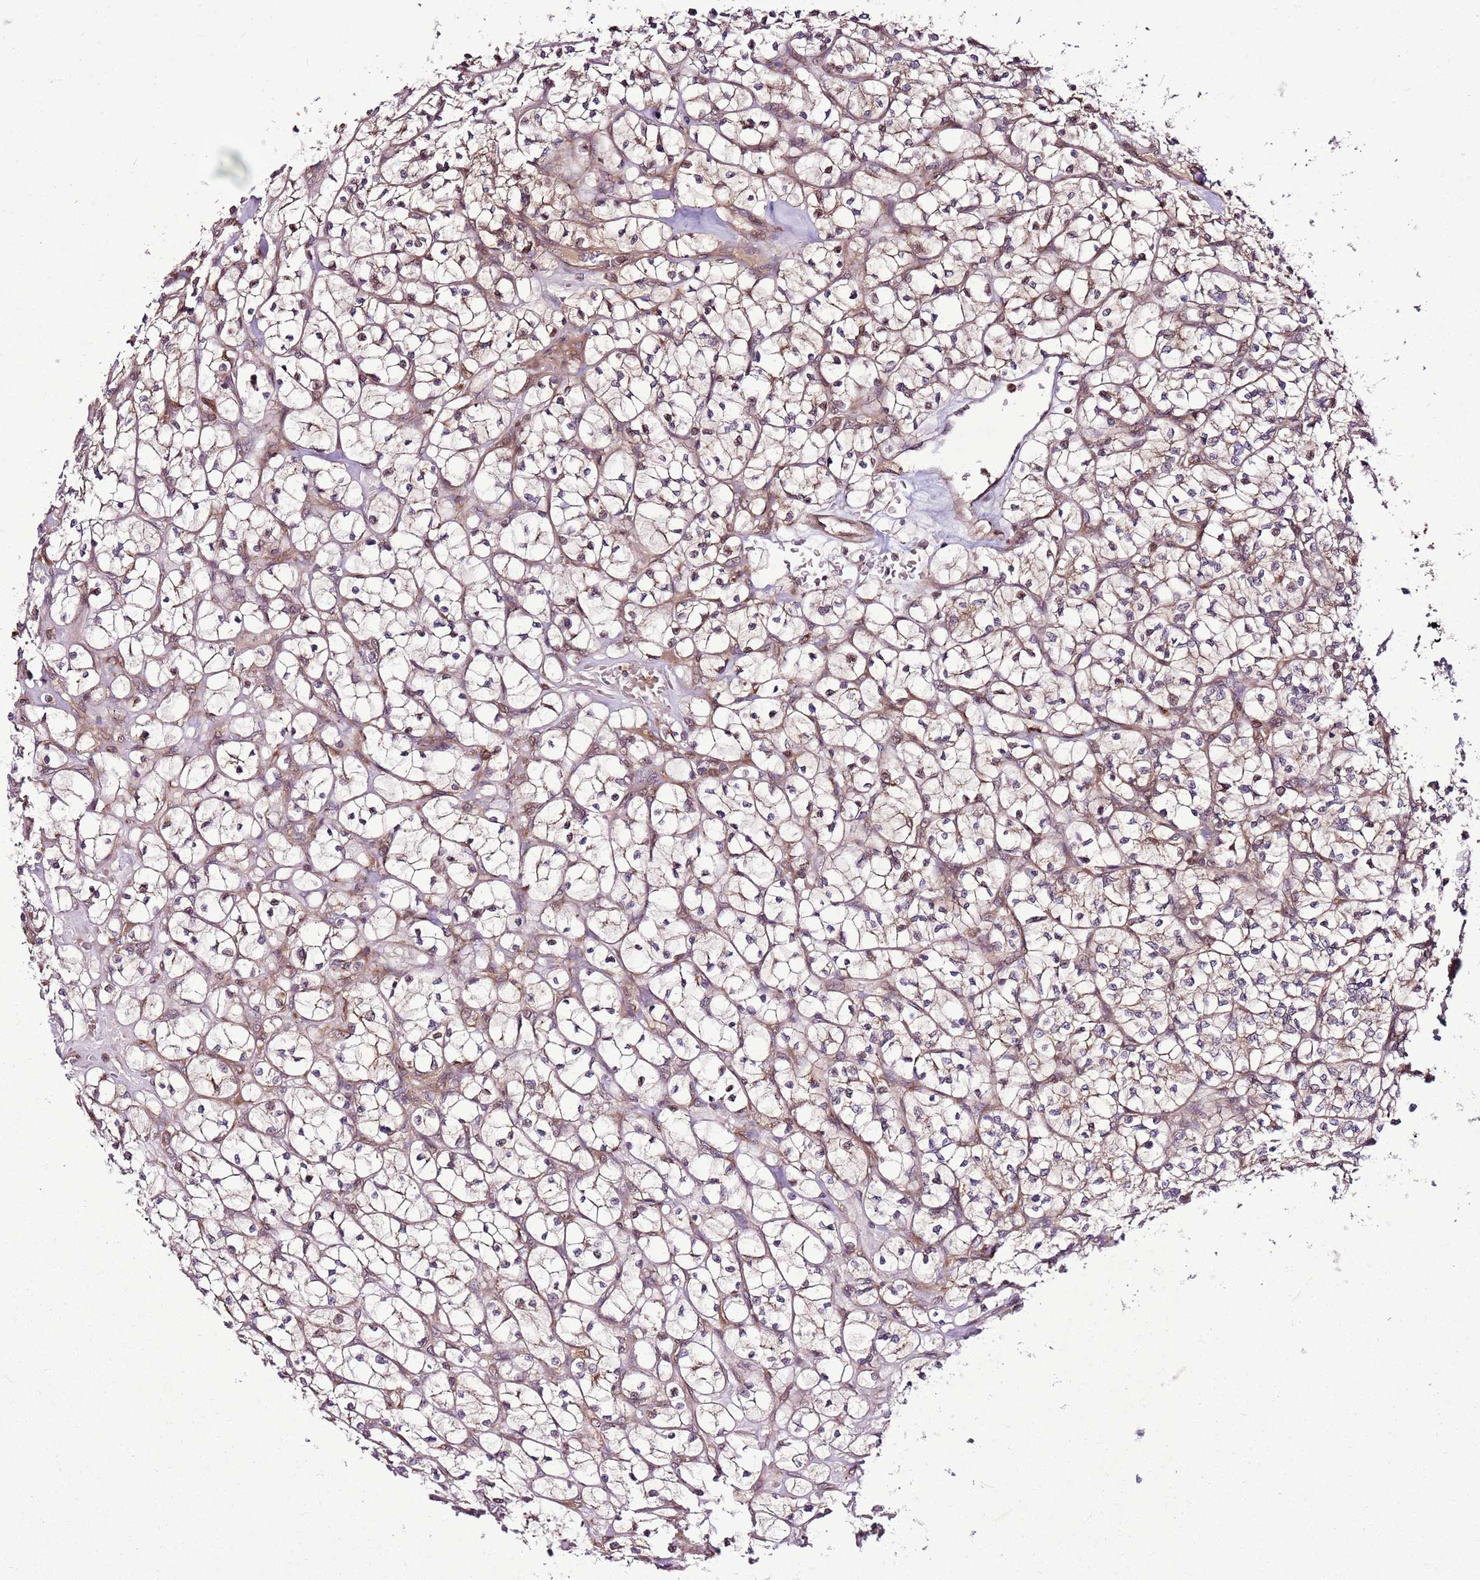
{"staining": {"intensity": "moderate", "quantity": ">75%", "location": "cytoplasmic/membranous,nuclear"}, "tissue": "renal cancer", "cell_type": "Tumor cells", "image_type": "cancer", "snomed": [{"axis": "morphology", "description": "Adenocarcinoma, NOS"}, {"axis": "topography", "description": "Kidney"}], "caption": "IHC image of neoplastic tissue: human renal cancer (adenocarcinoma) stained using immunohistochemistry (IHC) reveals medium levels of moderate protein expression localized specifically in the cytoplasmic/membranous and nuclear of tumor cells, appearing as a cytoplasmic/membranous and nuclear brown color.", "gene": "RASA3", "patient": {"sex": "female", "age": 64}}